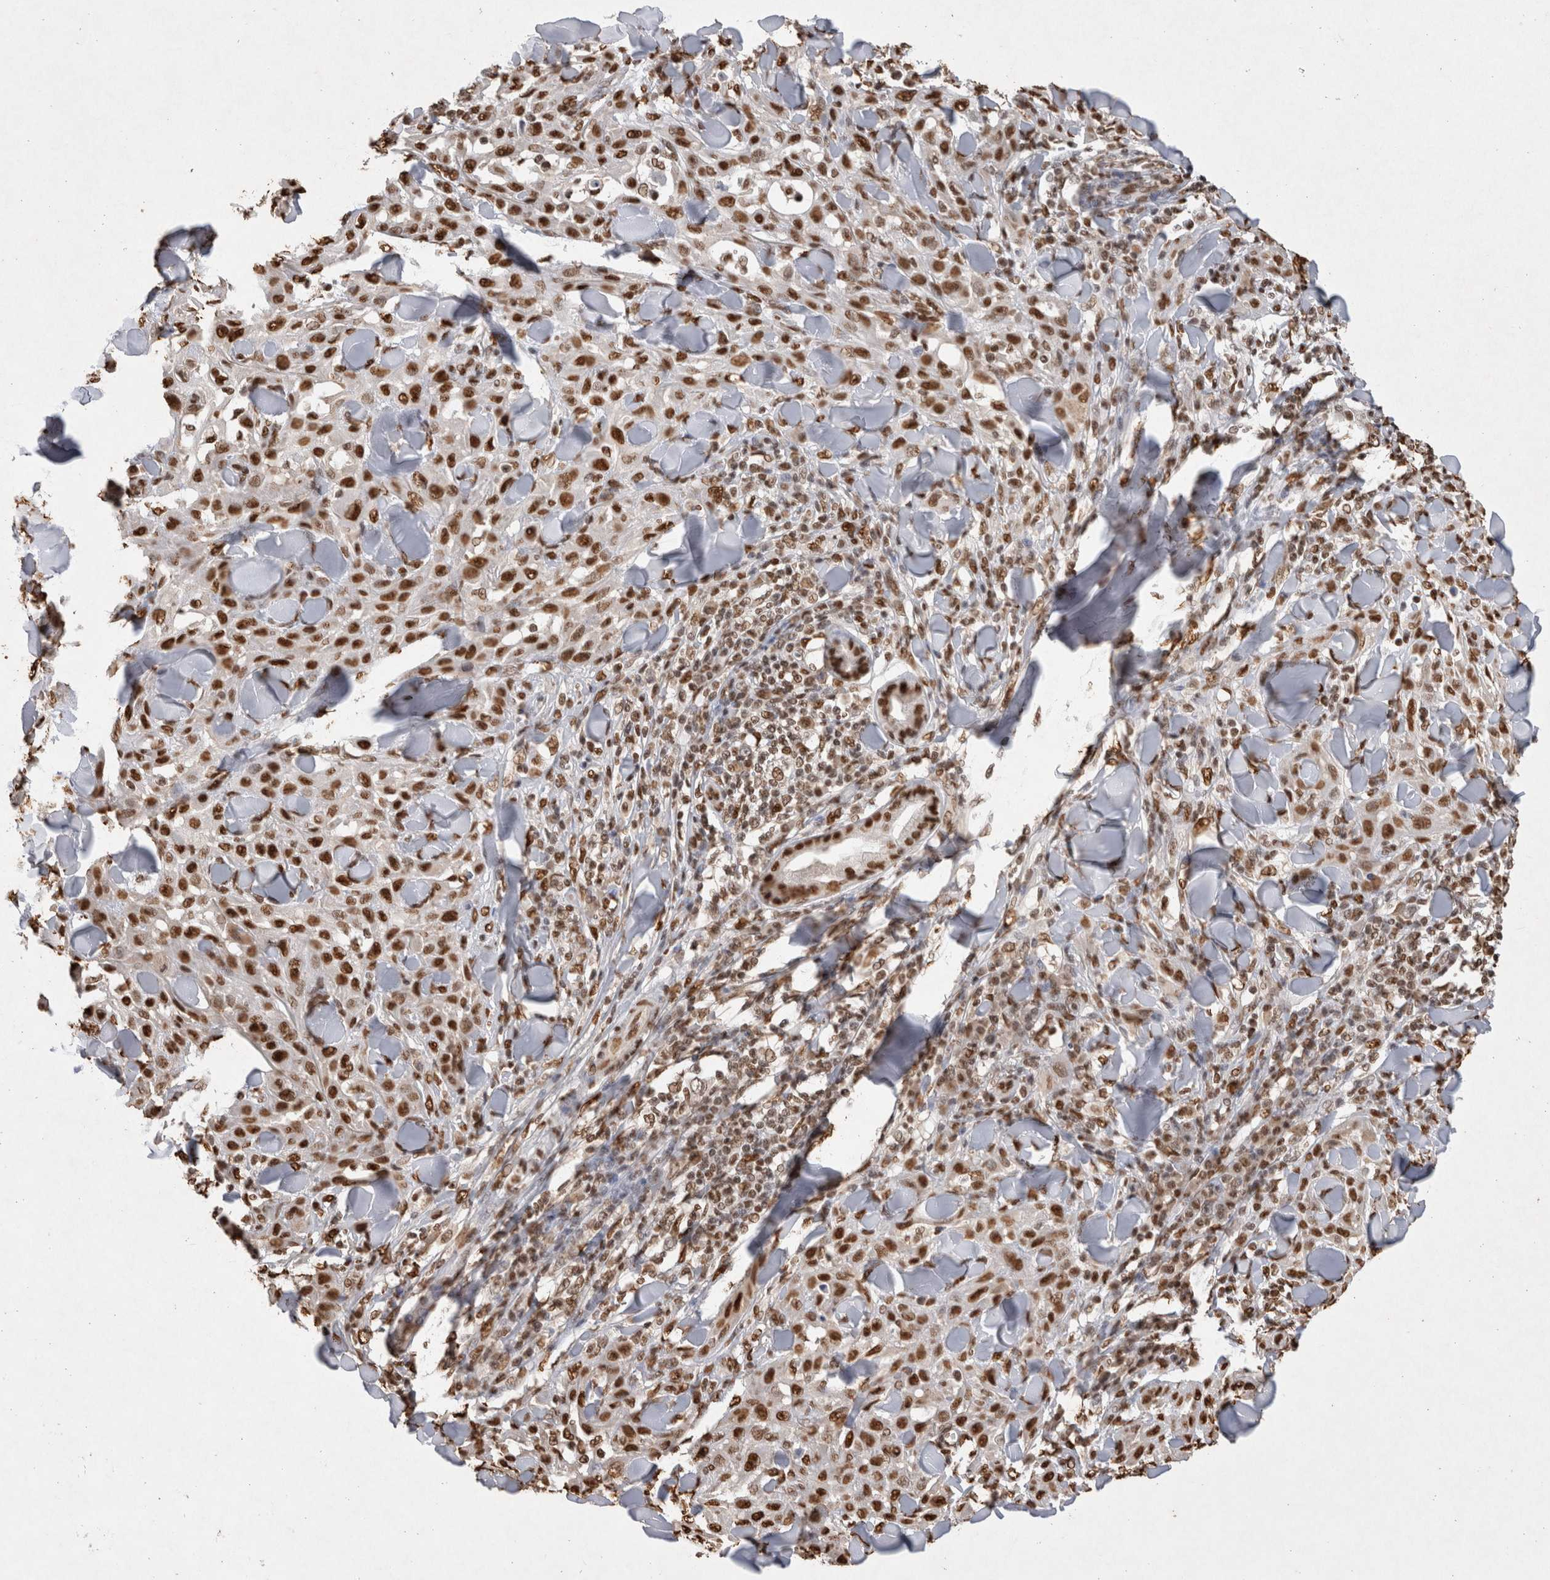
{"staining": {"intensity": "strong", "quantity": ">75%", "location": "nuclear"}, "tissue": "skin cancer", "cell_type": "Tumor cells", "image_type": "cancer", "snomed": [{"axis": "morphology", "description": "Squamous cell carcinoma, NOS"}, {"axis": "topography", "description": "Skin"}], "caption": "Tumor cells show high levels of strong nuclear positivity in approximately >75% of cells in human skin cancer (squamous cell carcinoma). (IHC, brightfield microscopy, high magnification).", "gene": "HDGF", "patient": {"sex": "male", "age": 24}}